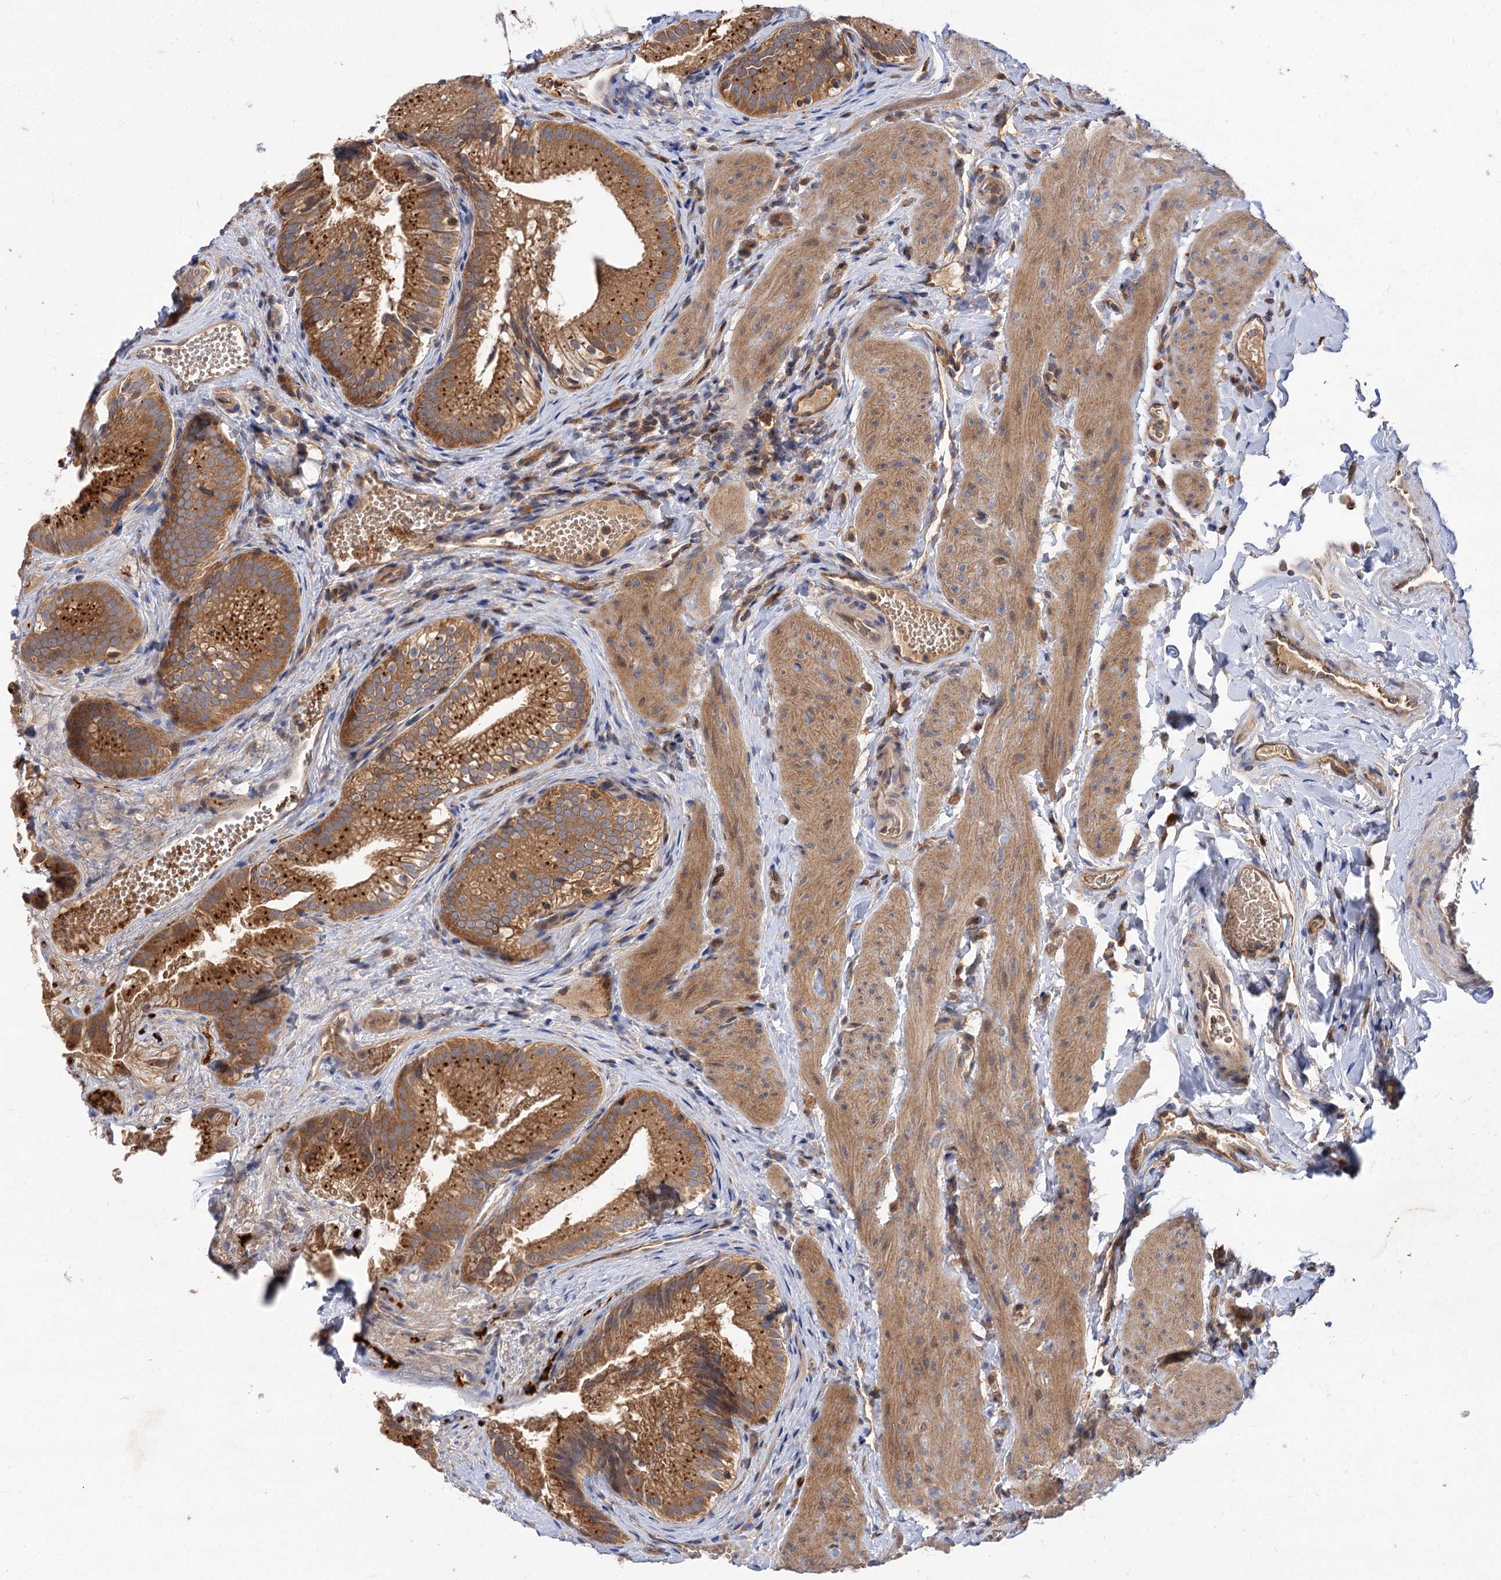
{"staining": {"intensity": "strong", "quantity": ">75%", "location": "cytoplasmic/membranous"}, "tissue": "gallbladder", "cell_type": "Glandular cells", "image_type": "normal", "snomed": [{"axis": "morphology", "description": "Normal tissue, NOS"}, {"axis": "topography", "description": "Gallbladder"}], "caption": "The immunohistochemical stain labels strong cytoplasmic/membranous expression in glandular cells of unremarkable gallbladder.", "gene": "PATL1", "patient": {"sex": "female", "age": 30}}